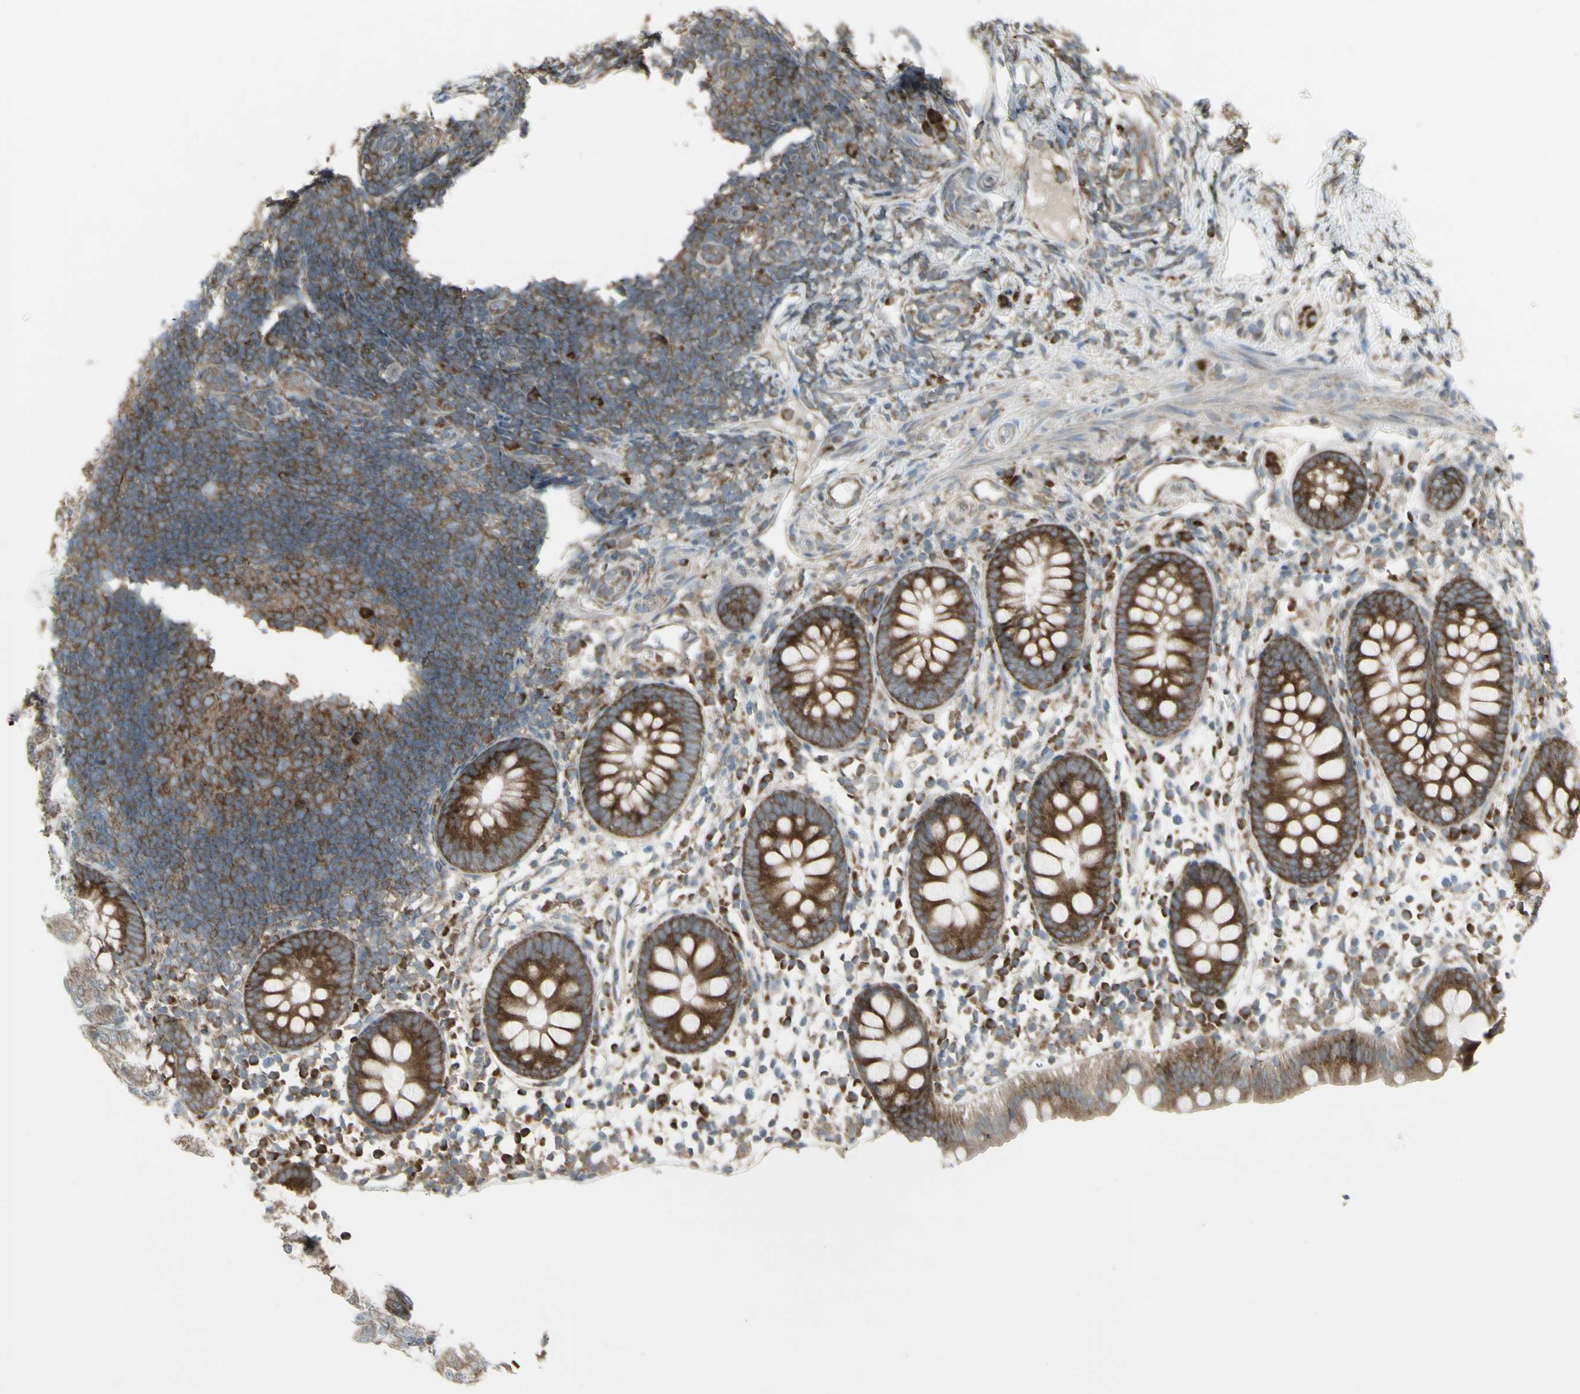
{"staining": {"intensity": "strong", "quantity": ">75%", "location": "cytoplasmic/membranous"}, "tissue": "appendix", "cell_type": "Glandular cells", "image_type": "normal", "snomed": [{"axis": "morphology", "description": "Normal tissue, NOS"}, {"axis": "topography", "description": "Appendix"}], "caption": "Protein staining of benign appendix demonstrates strong cytoplasmic/membranous positivity in approximately >75% of glandular cells. (Stains: DAB in brown, nuclei in blue, Microscopy: brightfield microscopy at high magnification).", "gene": "FKBP3", "patient": {"sex": "female", "age": 20}}